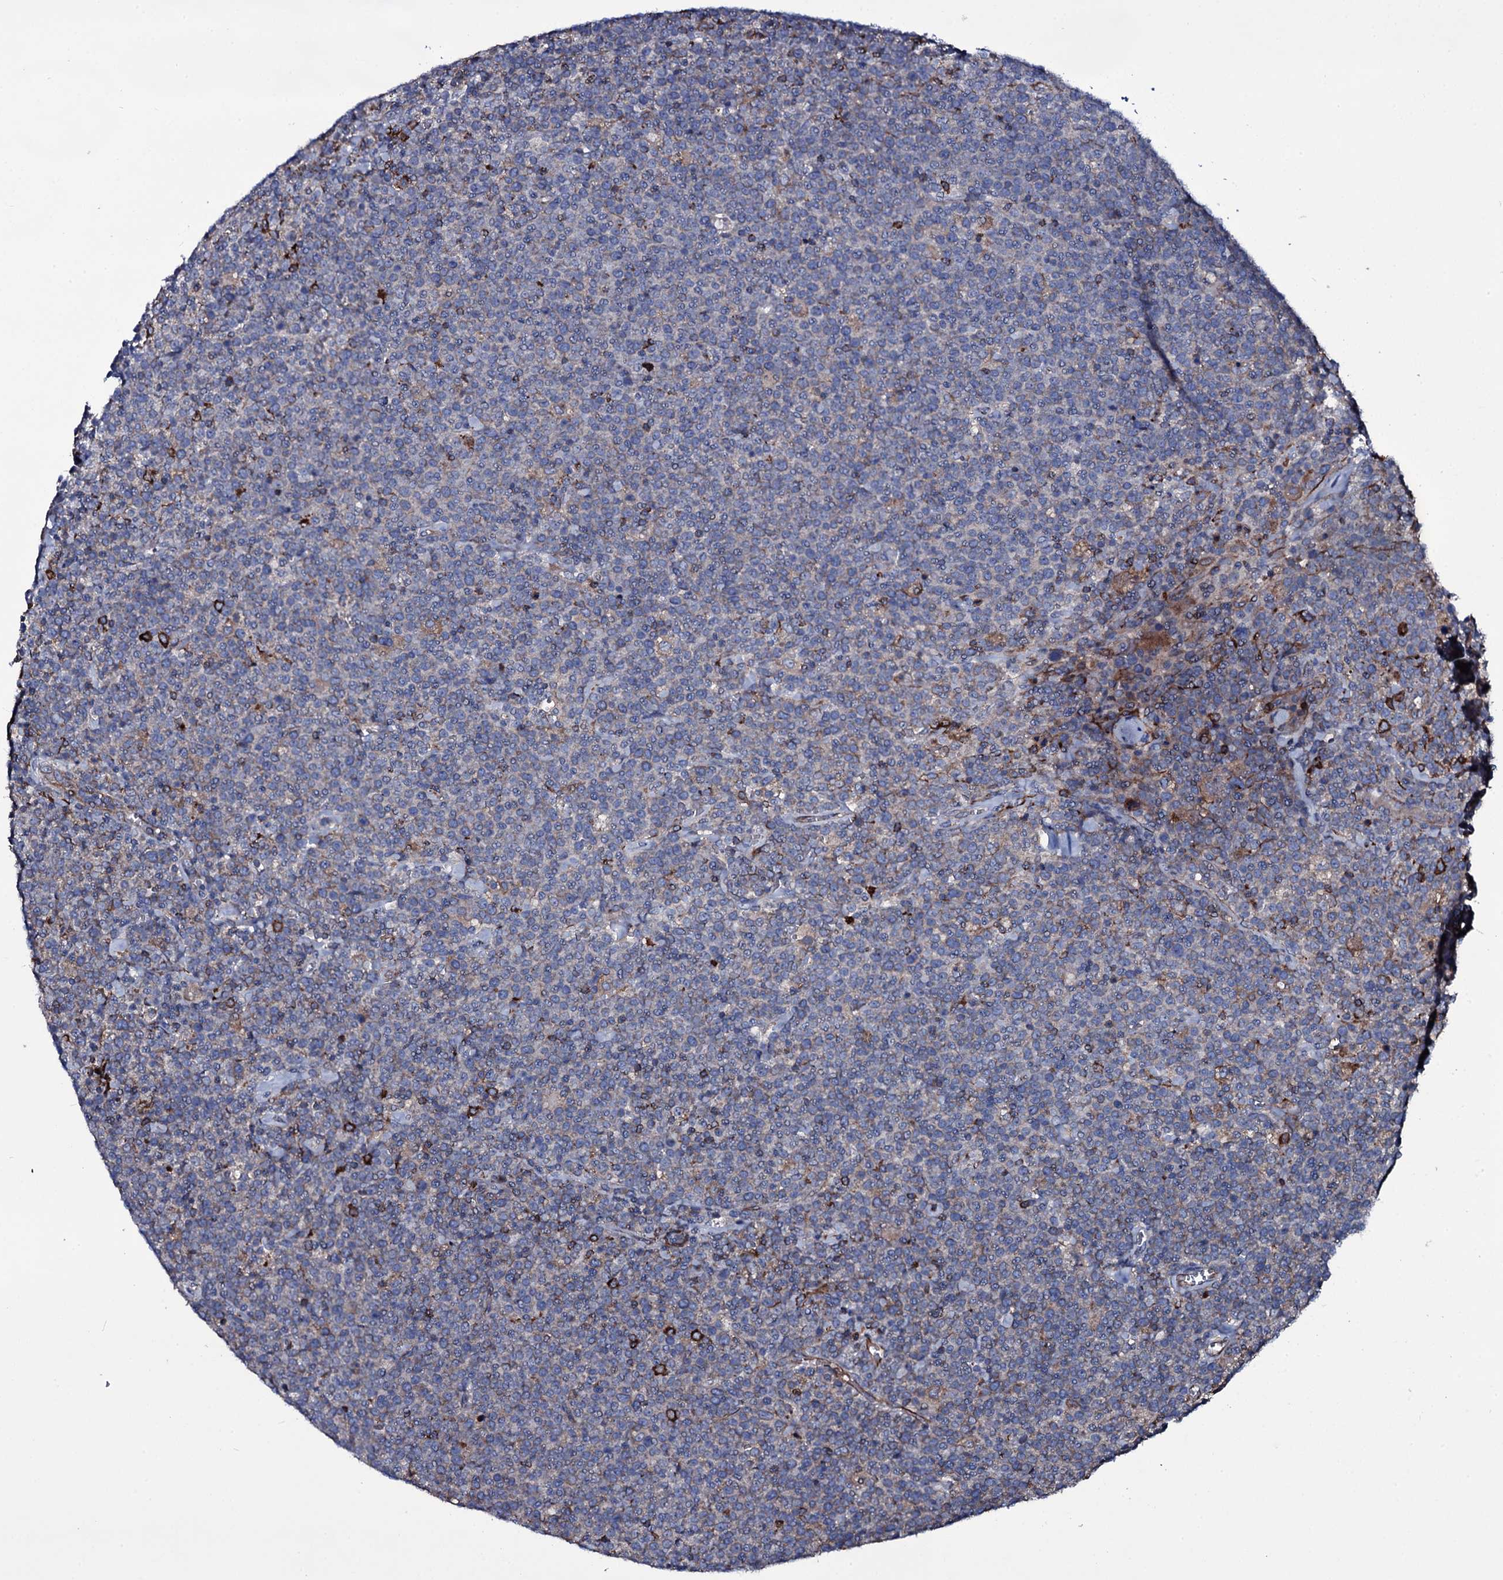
{"staining": {"intensity": "strong", "quantity": "<25%", "location": "cytoplasmic/membranous"}, "tissue": "lymphoma", "cell_type": "Tumor cells", "image_type": "cancer", "snomed": [{"axis": "morphology", "description": "Malignant lymphoma, non-Hodgkin's type, High grade"}, {"axis": "topography", "description": "Lymph node"}], "caption": "Human high-grade malignant lymphoma, non-Hodgkin's type stained for a protein (brown) displays strong cytoplasmic/membranous positive expression in about <25% of tumor cells.", "gene": "VAMP8", "patient": {"sex": "male", "age": 61}}